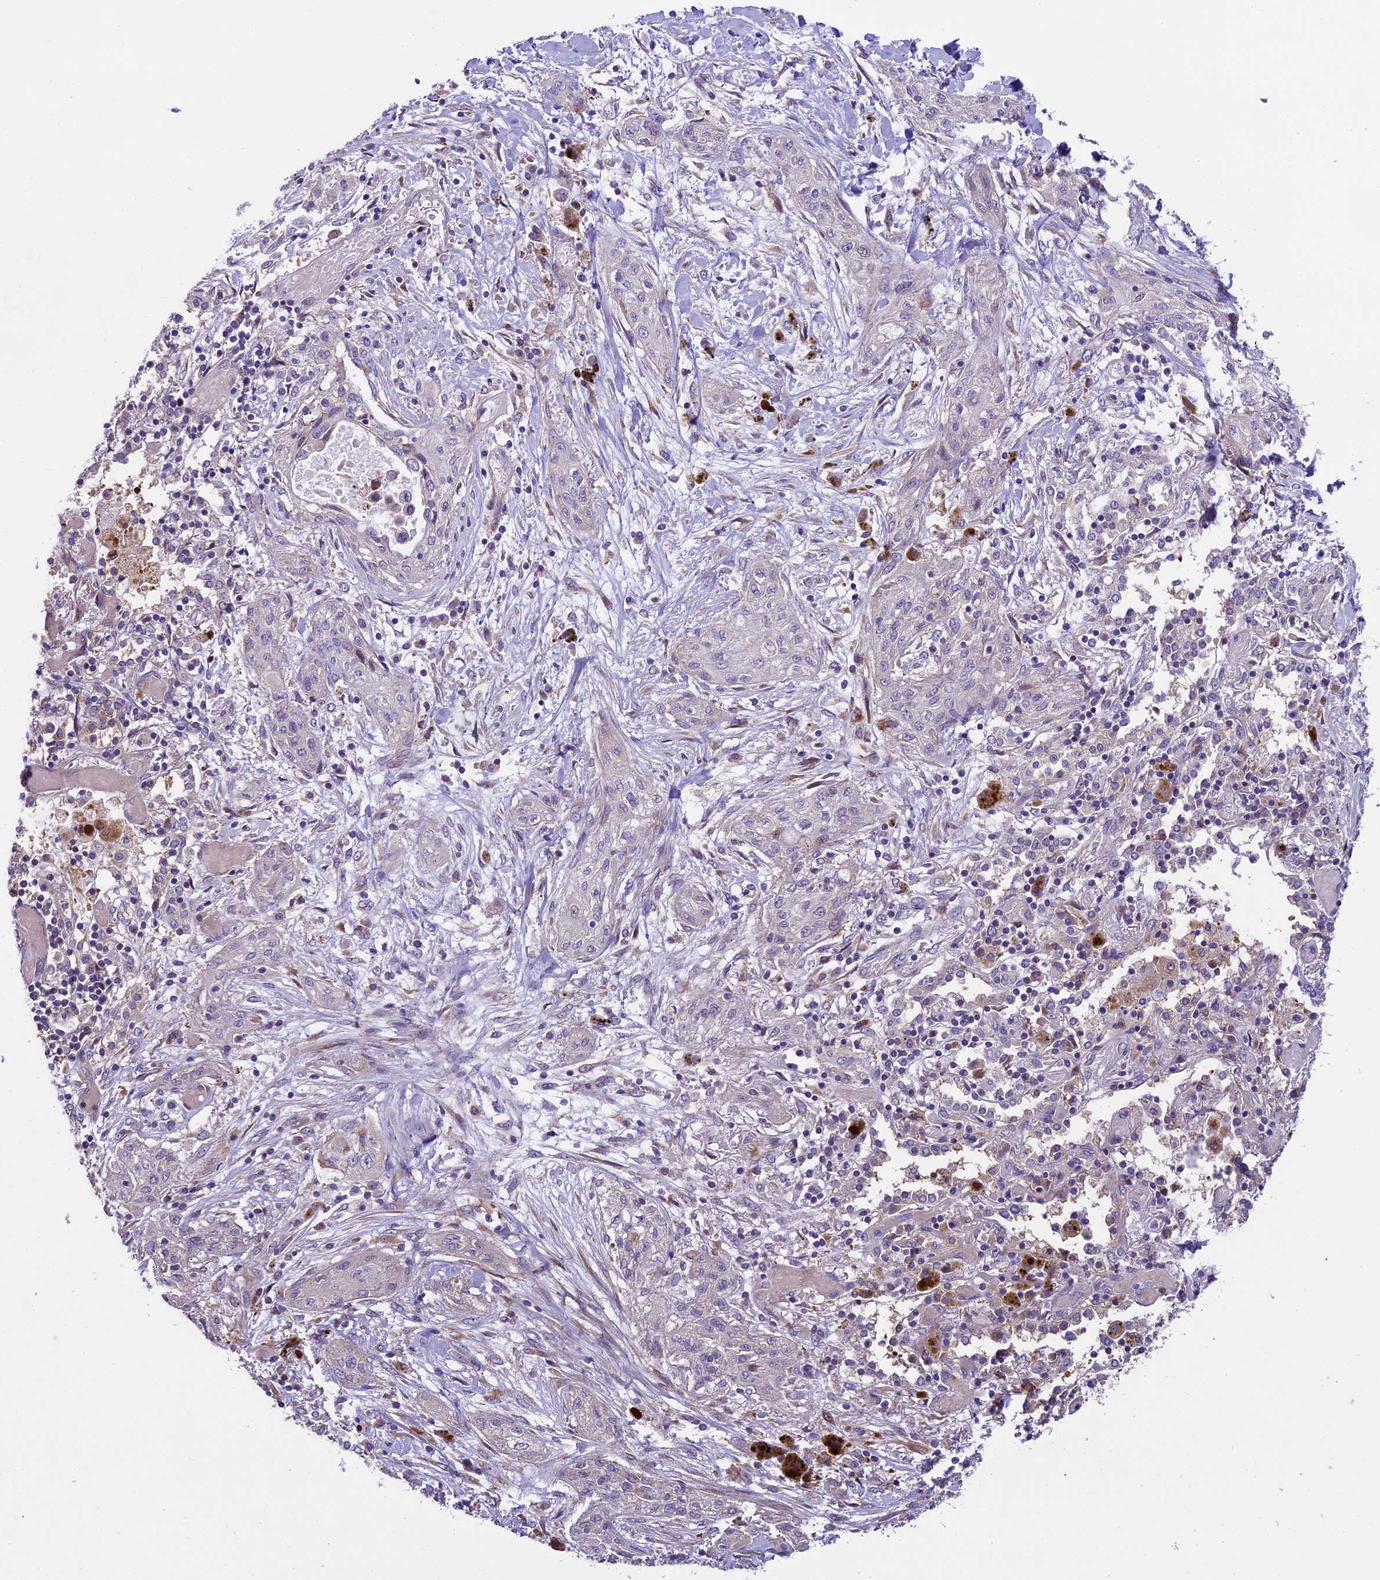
{"staining": {"intensity": "negative", "quantity": "none", "location": "none"}, "tissue": "lung cancer", "cell_type": "Tumor cells", "image_type": "cancer", "snomed": [{"axis": "morphology", "description": "Squamous cell carcinoma, NOS"}, {"axis": "topography", "description": "Lung"}], "caption": "Immunohistochemical staining of lung cancer (squamous cell carcinoma) reveals no significant expression in tumor cells.", "gene": "SPIRE1", "patient": {"sex": "female", "age": 47}}